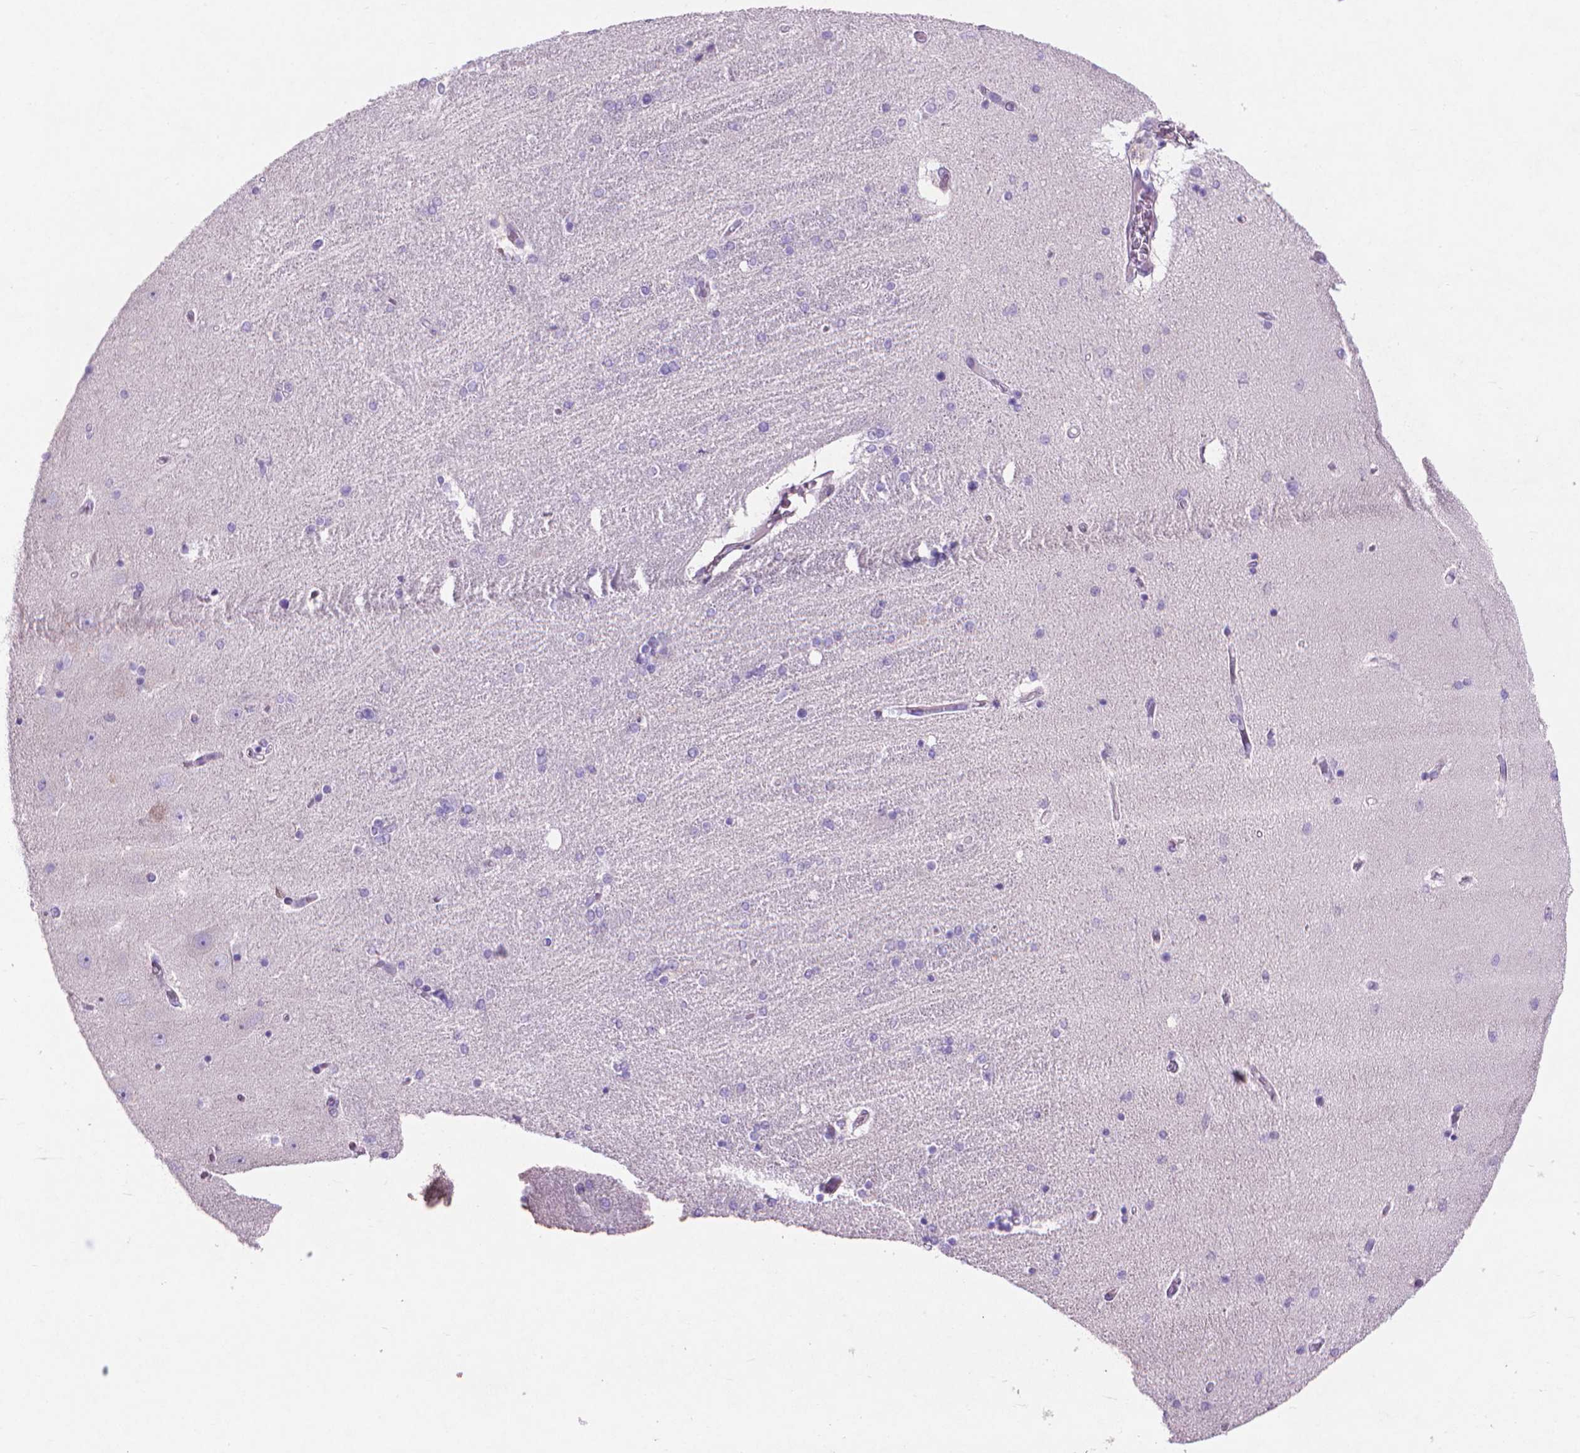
{"staining": {"intensity": "negative", "quantity": "none", "location": "none"}, "tissue": "hippocampus", "cell_type": "Glial cells", "image_type": "normal", "snomed": [{"axis": "morphology", "description": "Normal tissue, NOS"}, {"axis": "topography", "description": "Hippocampus"}], "caption": "The micrograph demonstrates no staining of glial cells in unremarkable hippocampus. The staining was performed using DAB to visualize the protein expression in brown, while the nuclei were stained in blue with hematoxylin (Magnification: 20x).", "gene": "AQP10", "patient": {"sex": "female", "age": 54}}